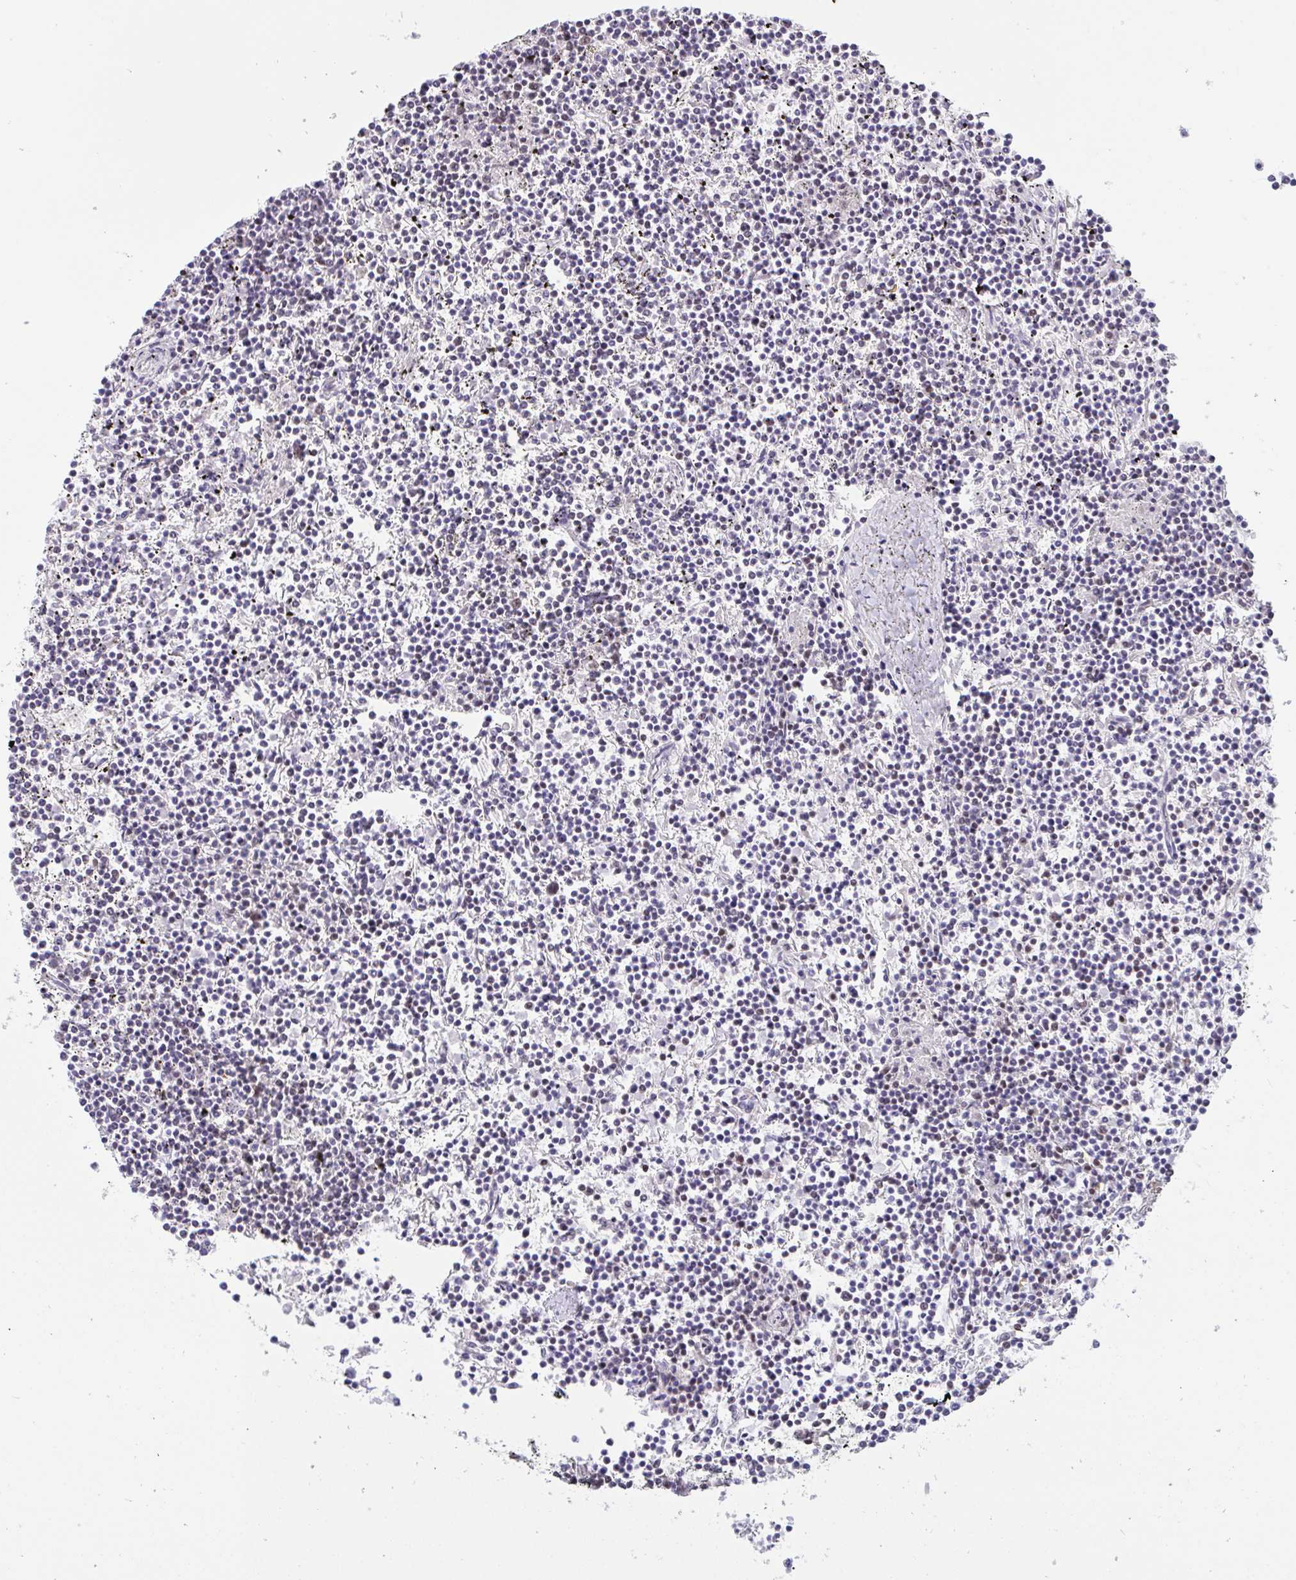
{"staining": {"intensity": "negative", "quantity": "none", "location": "none"}, "tissue": "lymphoma", "cell_type": "Tumor cells", "image_type": "cancer", "snomed": [{"axis": "morphology", "description": "Malignant lymphoma, non-Hodgkin's type, Low grade"}, {"axis": "topography", "description": "Spleen"}], "caption": "This is a photomicrograph of immunohistochemistry staining of malignant lymphoma, non-Hodgkin's type (low-grade), which shows no staining in tumor cells. (Stains: DAB (3,3'-diaminobenzidine) immunohistochemistry with hematoxylin counter stain, Microscopy: brightfield microscopy at high magnification).", "gene": "CBFA2T2", "patient": {"sex": "female", "age": 19}}